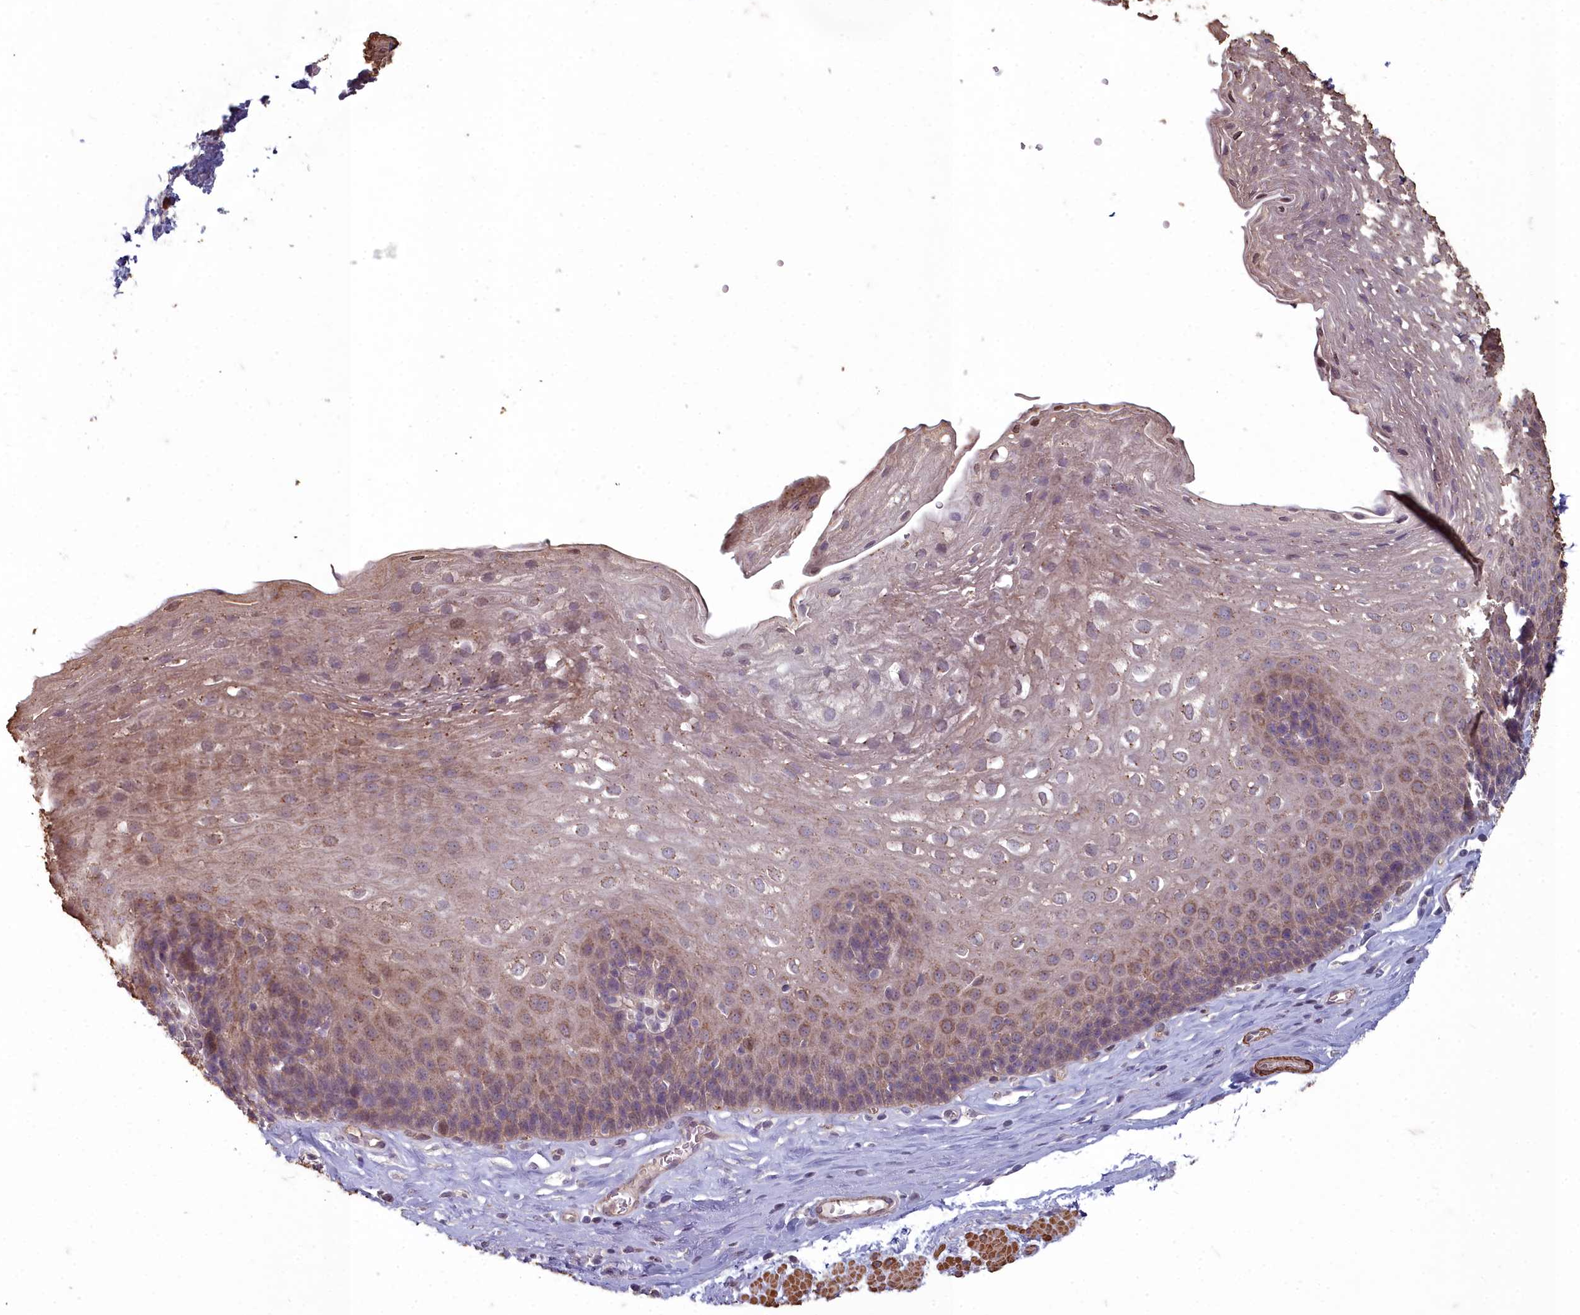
{"staining": {"intensity": "weak", "quantity": "25%-75%", "location": "cytoplasmic/membranous,nuclear"}, "tissue": "esophagus", "cell_type": "Squamous epithelial cells", "image_type": "normal", "snomed": [{"axis": "morphology", "description": "Normal tissue, NOS"}, {"axis": "topography", "description": "Esophagus"}], "caption": "An image of esophagus stained for a protein shows weak cytoplasmic/membranous,nuclear brown staining in squamous epithelial cells. (DAB (3,3'-diaminobenzidine) = brown stain, brightfield microscopy at high magnification).", "gene": "ZNF626", "patient": {"sex": "female", "age": 66}}